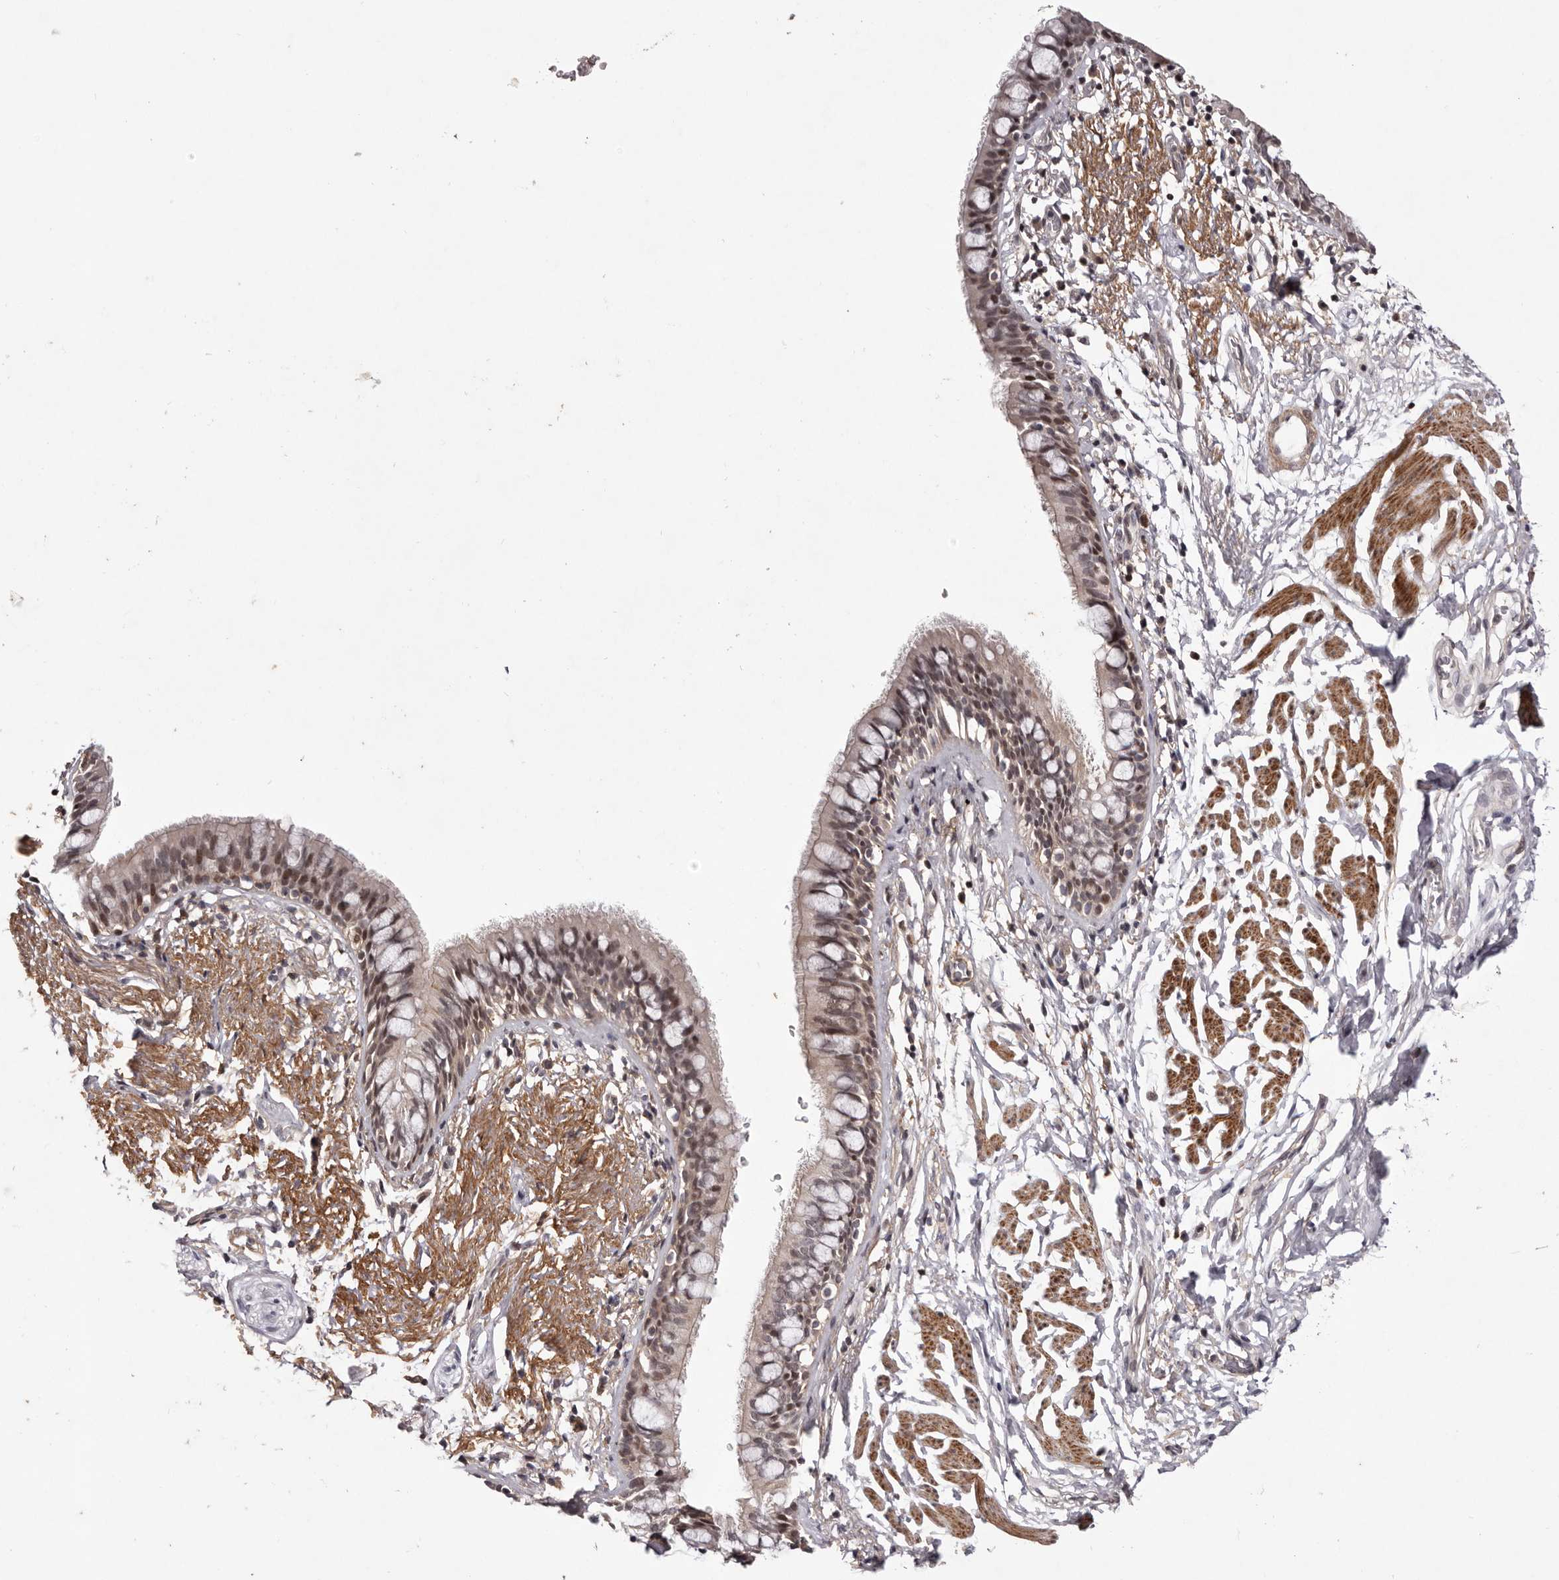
{"staining": {"intensity": "moderate", "quantity": ">75%", "location": "nuclear"}, "tissue": "bronchus", "cell_type": "Respiratory epithelial cells", "image_type": "normal", "snomed": [{"axis": "morphology", "description": "Normal tissue, NOS"}, {"axis": "topography", "description": "Cartilage tissue"}, {"axis": "topography", "description": "Bronchus"}], "caption": "Immunohistochemical staining of normal bronchus displays medium levels of moderate nuclear staining in approximately >75% of respiratory epithelial cells. The protein of interest is stained brown, and the nuclei are stained in blue (DAB IHC with brightfield microscopy, high magnification).", "gene": "FBXO5", "patient": {"sex": "female", "age": 36}}